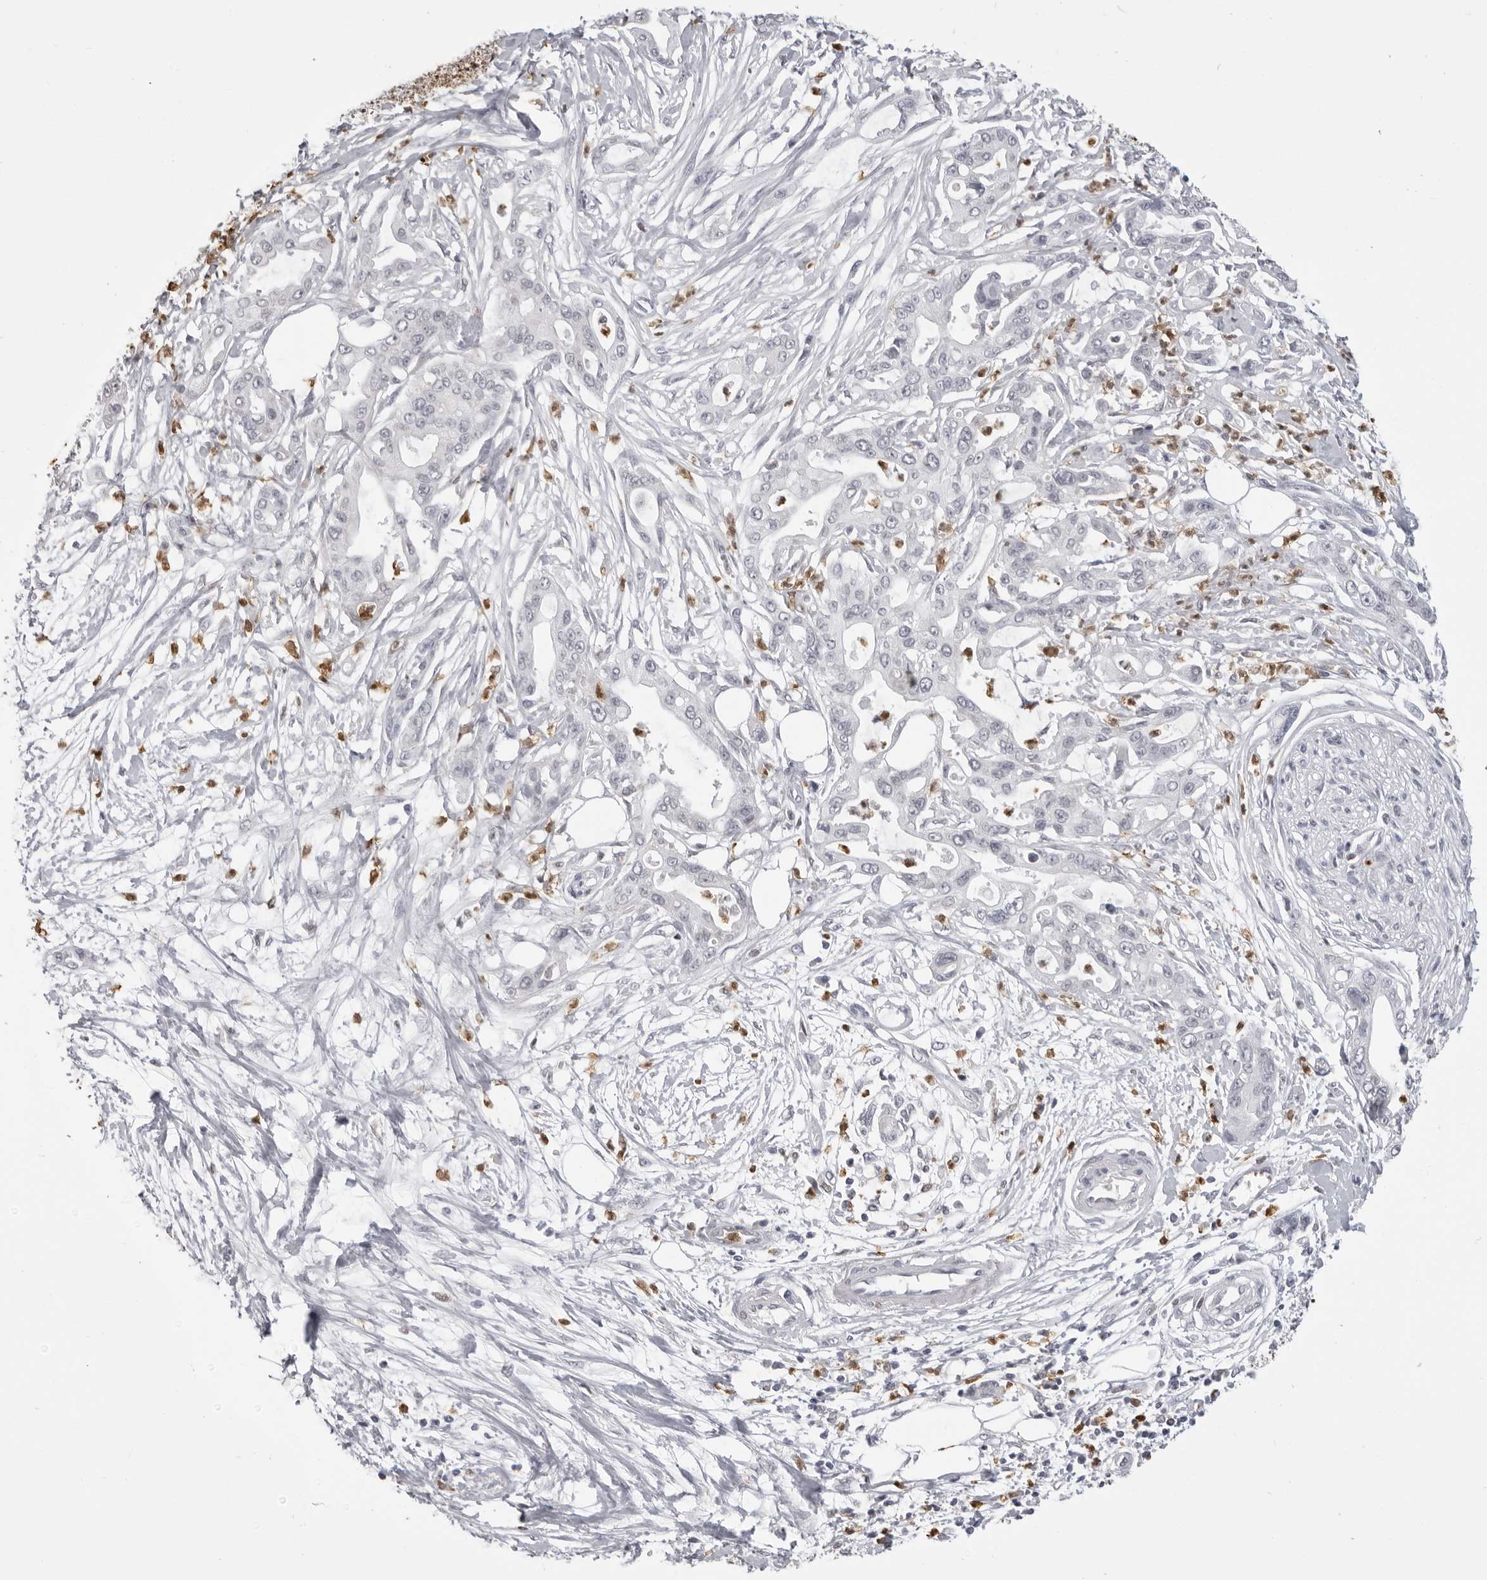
{"staining": {"intensity": "negative", "quantity": "none", "location": "none"}, "tissue": "pancreatic cancer", "cell_type": "Tumor cells", "image_type": "cancer", "snomed": [{"axis": "morphology", "description": "Adenocarcinoma, NOS"}, {"axis": "topography", "description": "Pancreas"}], "caption": "An immunohistochemistry micrograph of pancreatic cancer (adenocarcinoma) is shown. There is no staining in tumor cells of pancreatic cancer (adenocarcinoma). The staining is performed using DAB brown chromogen with nuclei counter-stained in using hematoxylin.", "gene": "IL31", "patient": {"sex": "male", "age": 68}}